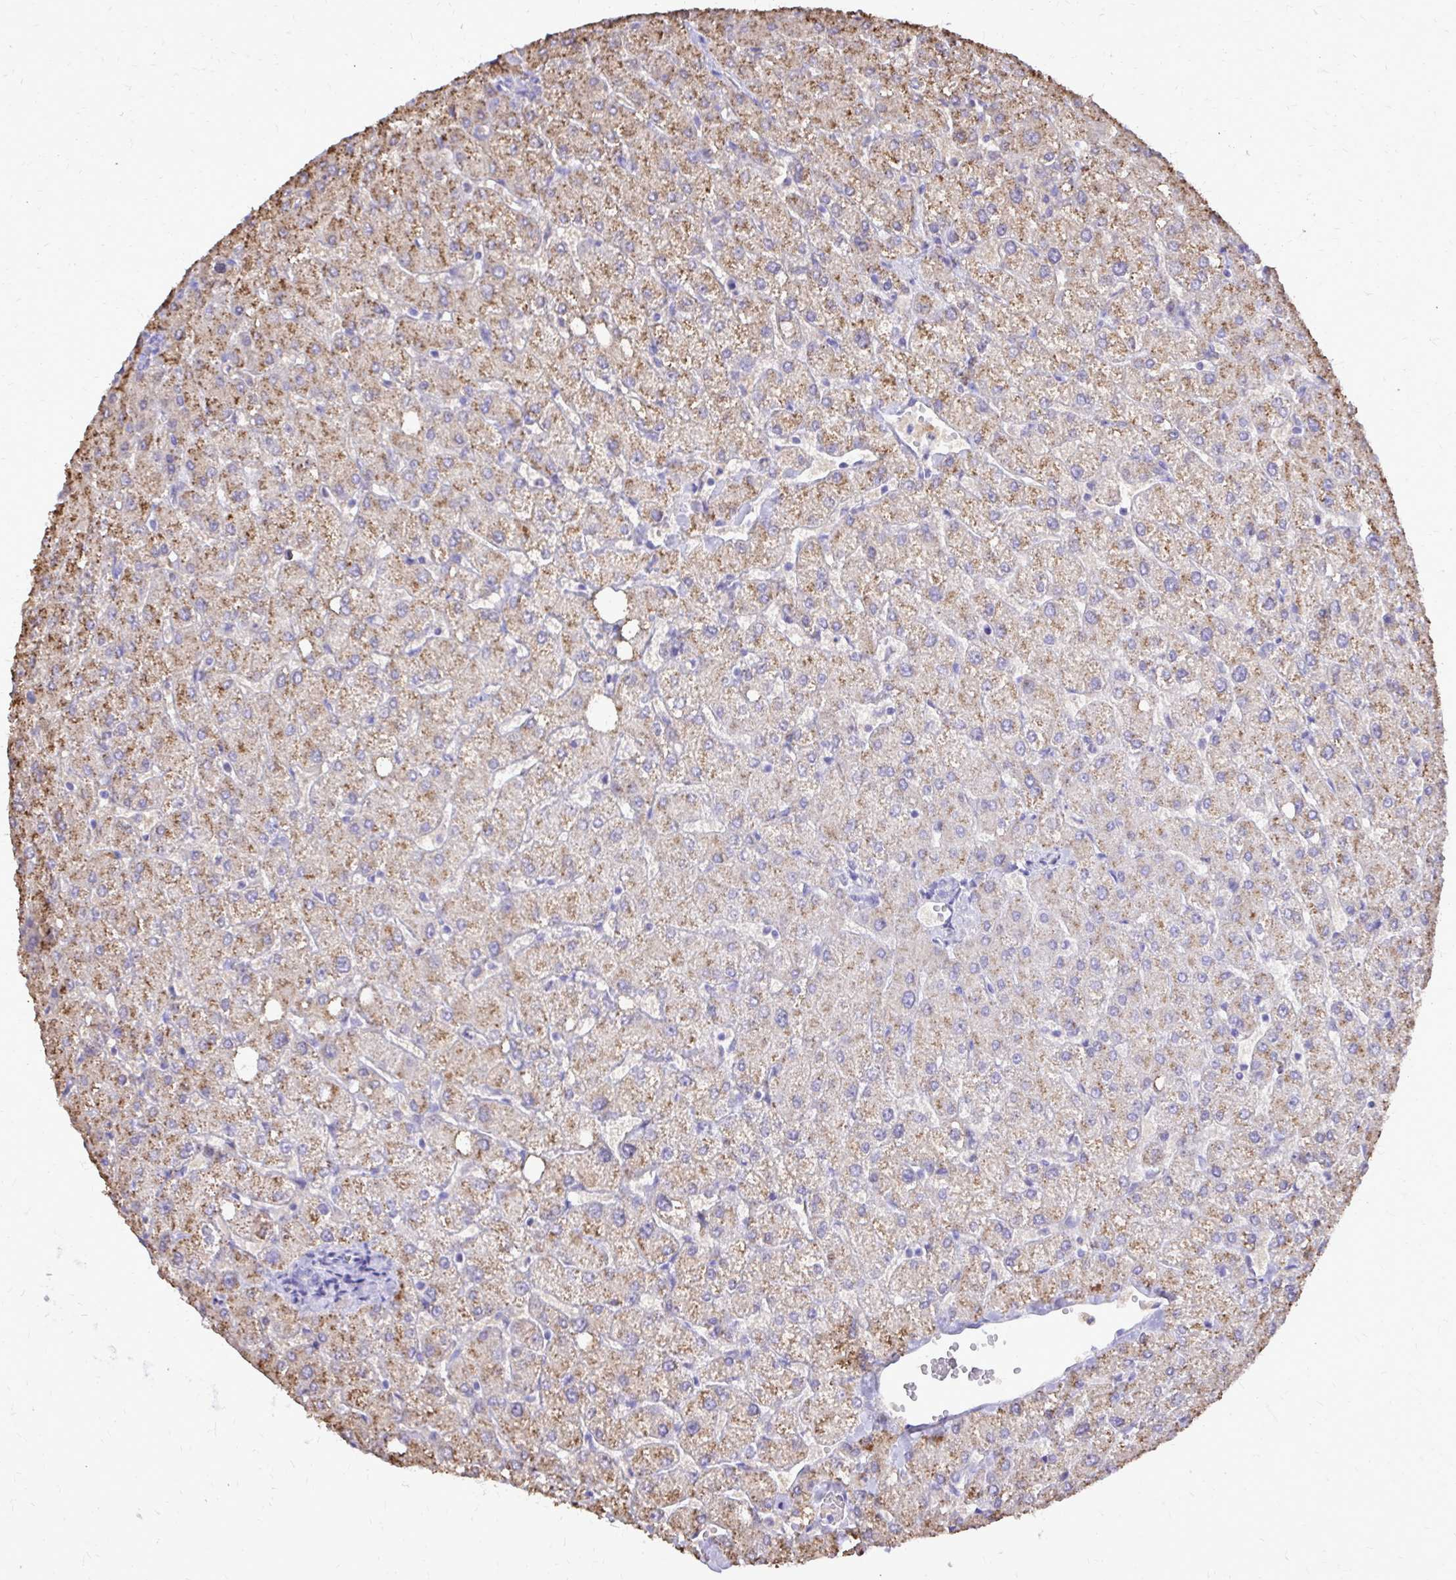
{"staining": {"intensity": "negative", "quantity": "none", "location": "none"}, "tissue": "liver", "cell_type": "Cholangiocytes", "image_type": "normal", "snomed": [{"axis": "morphology", "description": "Normal tissue, NOS"}, {"axis": "topography", "description": "Liver"}], "caption": "Immunohistochemistry histopathology image of benign liver: human liver stained with DAB shows no significant protein expression in cholangiocytes. (Immunohistochemistry, brightfield microscopy, high magnification).", "gene": "CAT", "patient": {"sex": "female", "age": 54}}